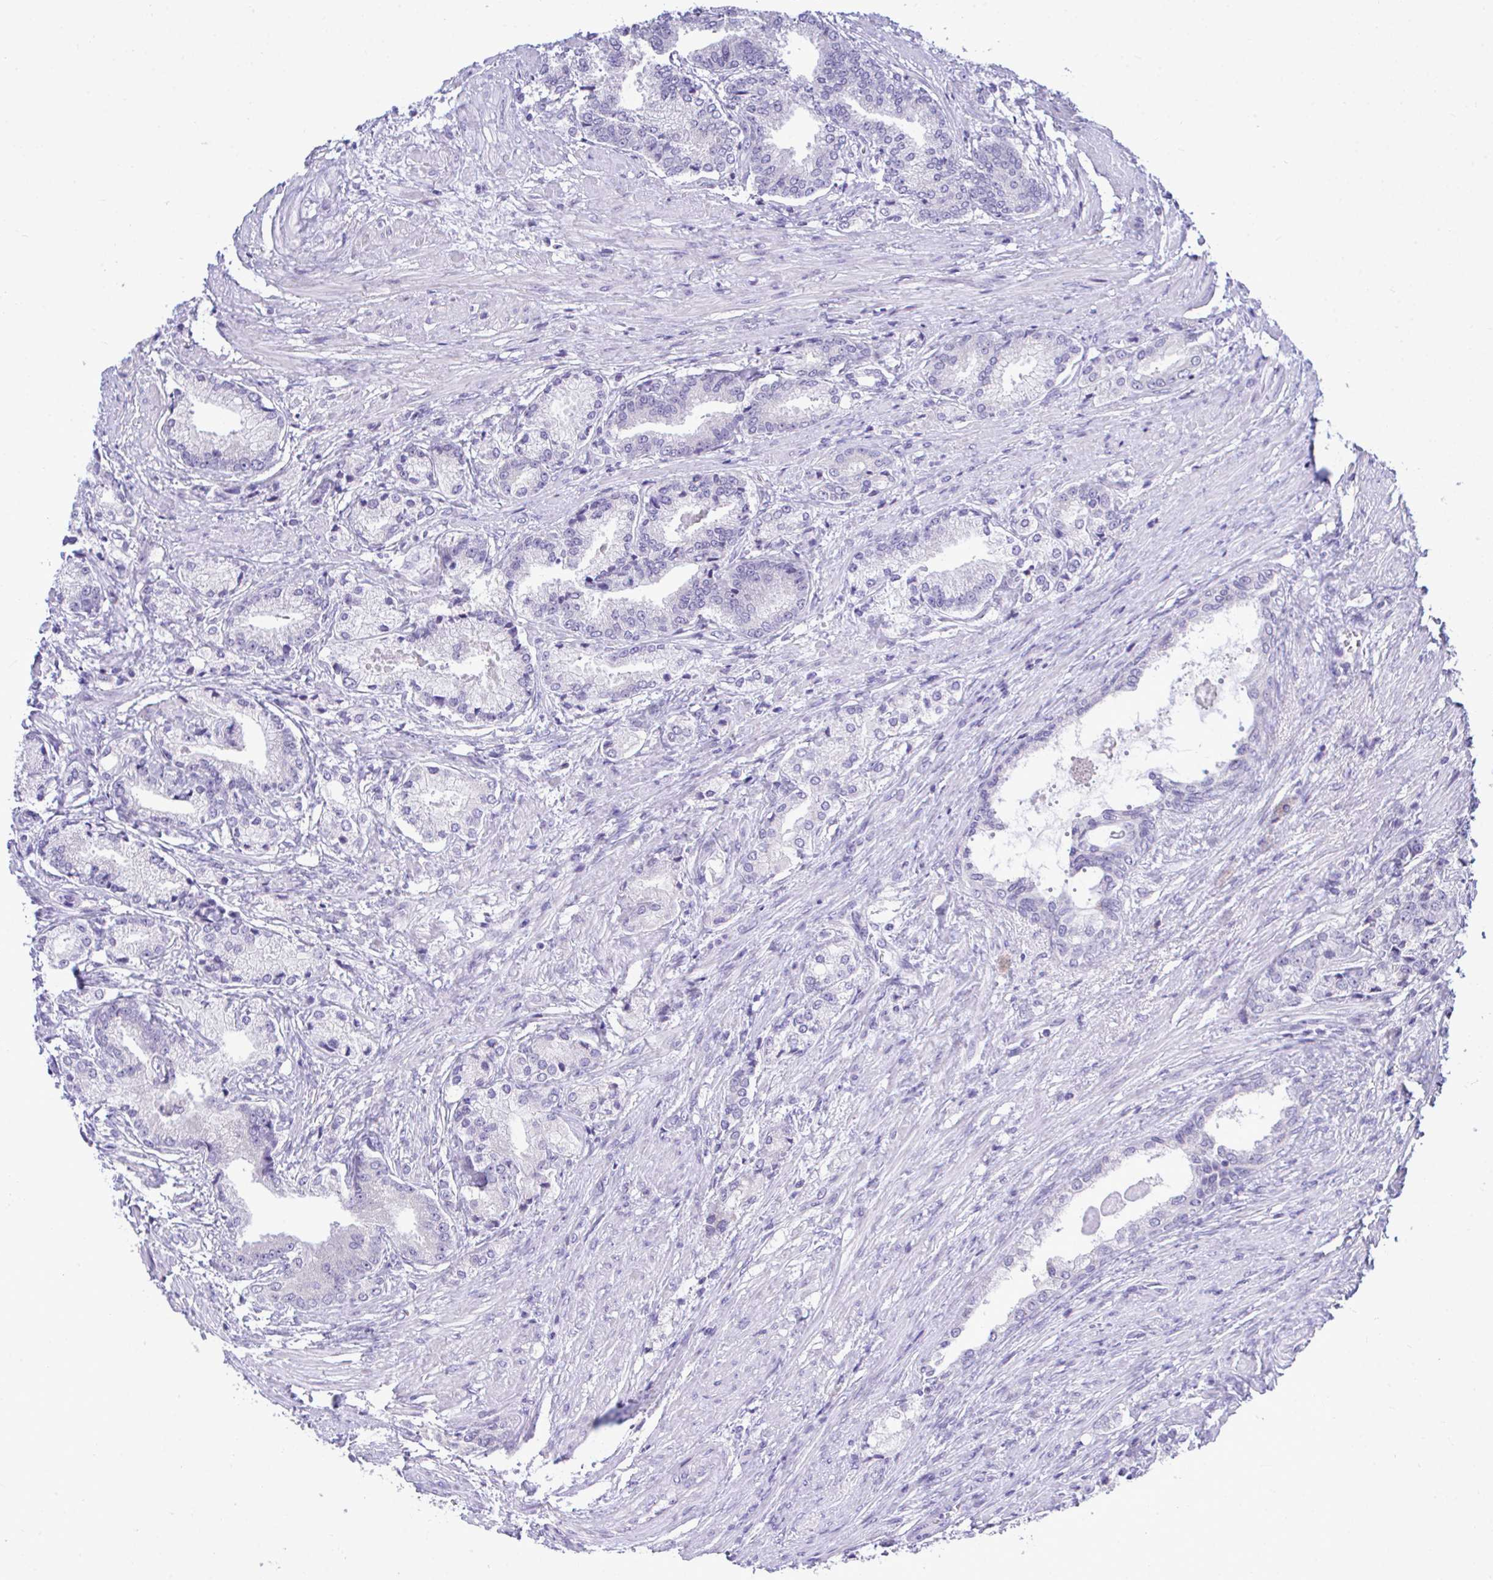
{"staining": {"intensity": "negative", "quantity": "none", "location": "none"}, "tissue": "prostate cancer", "cell_type": "Tumor cells", "image_type": "cancer", "snomed": [{"axis": "morphology", "description": "Adenocarcinoma, High grade"}, {"axis": "topography", "description": "Prostate and seminal vesicle, NOS"}], "caption": "DAB immunohistochemical staining of prostate cancer (high-grade adenocarcinoma) reveals no significant positivity in tumor cells.", "gene": "PIGK", "patient": {"sex": "male", "age": 61}}